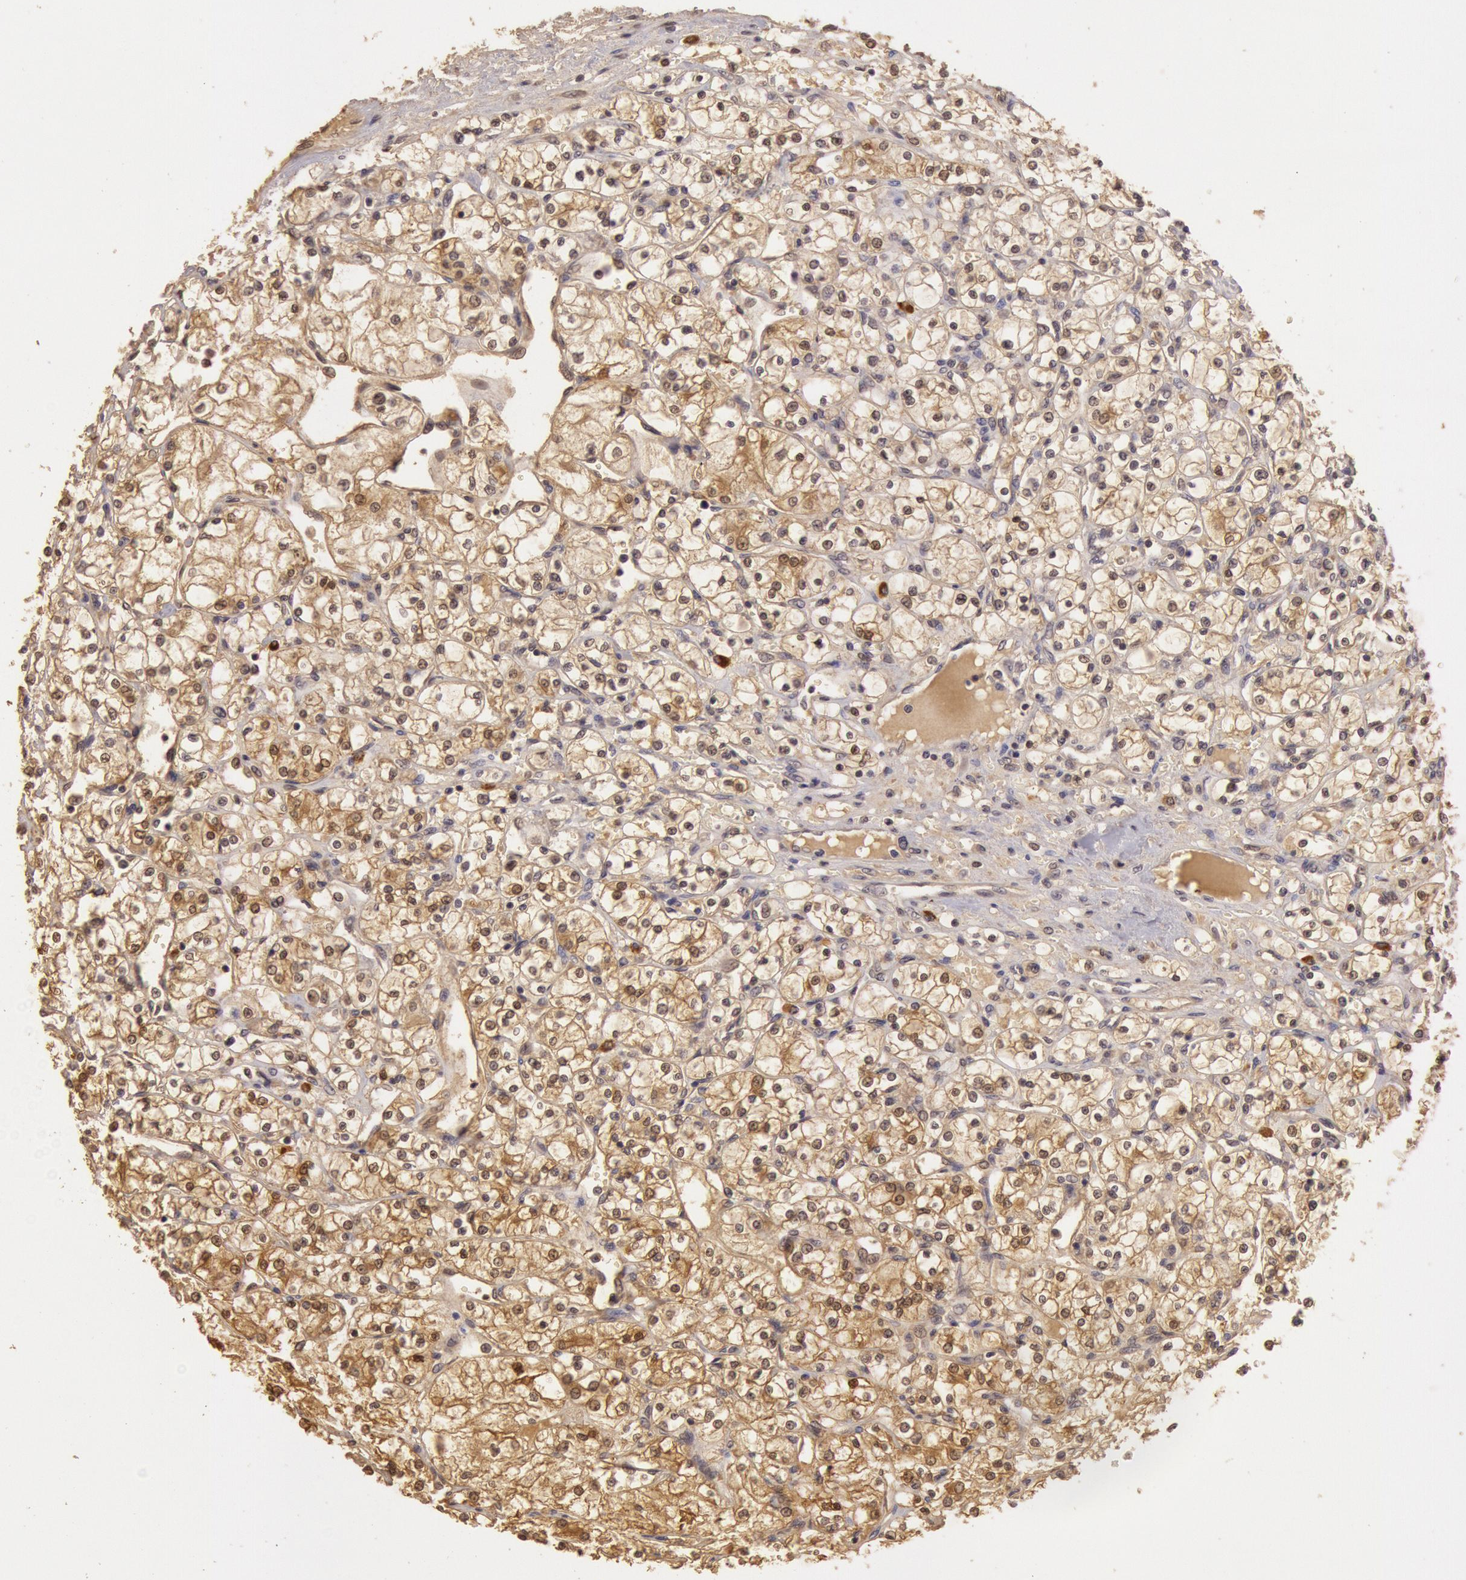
{"staining": {"intensity": "weak", "quantity": ">75%", "location": "cytoplasmic/membranous,nuclear"}, "tissue": "renal cancer", "cell_type": "Tumor cells", "image_type": "cancer", "snomed": [{"axis": "morphology", "description": "Adenocarcinoma, NOS"}, {"axis": "topography", "description": "Kidney"}], "caption": "Adenocarcinoma (renal) stained for a protein displays weak cytoplasmic/membranous and nuclear positivity in tumor cells.", "gene": "SOD1", "patient": {"sex": "male", "age": 61}}